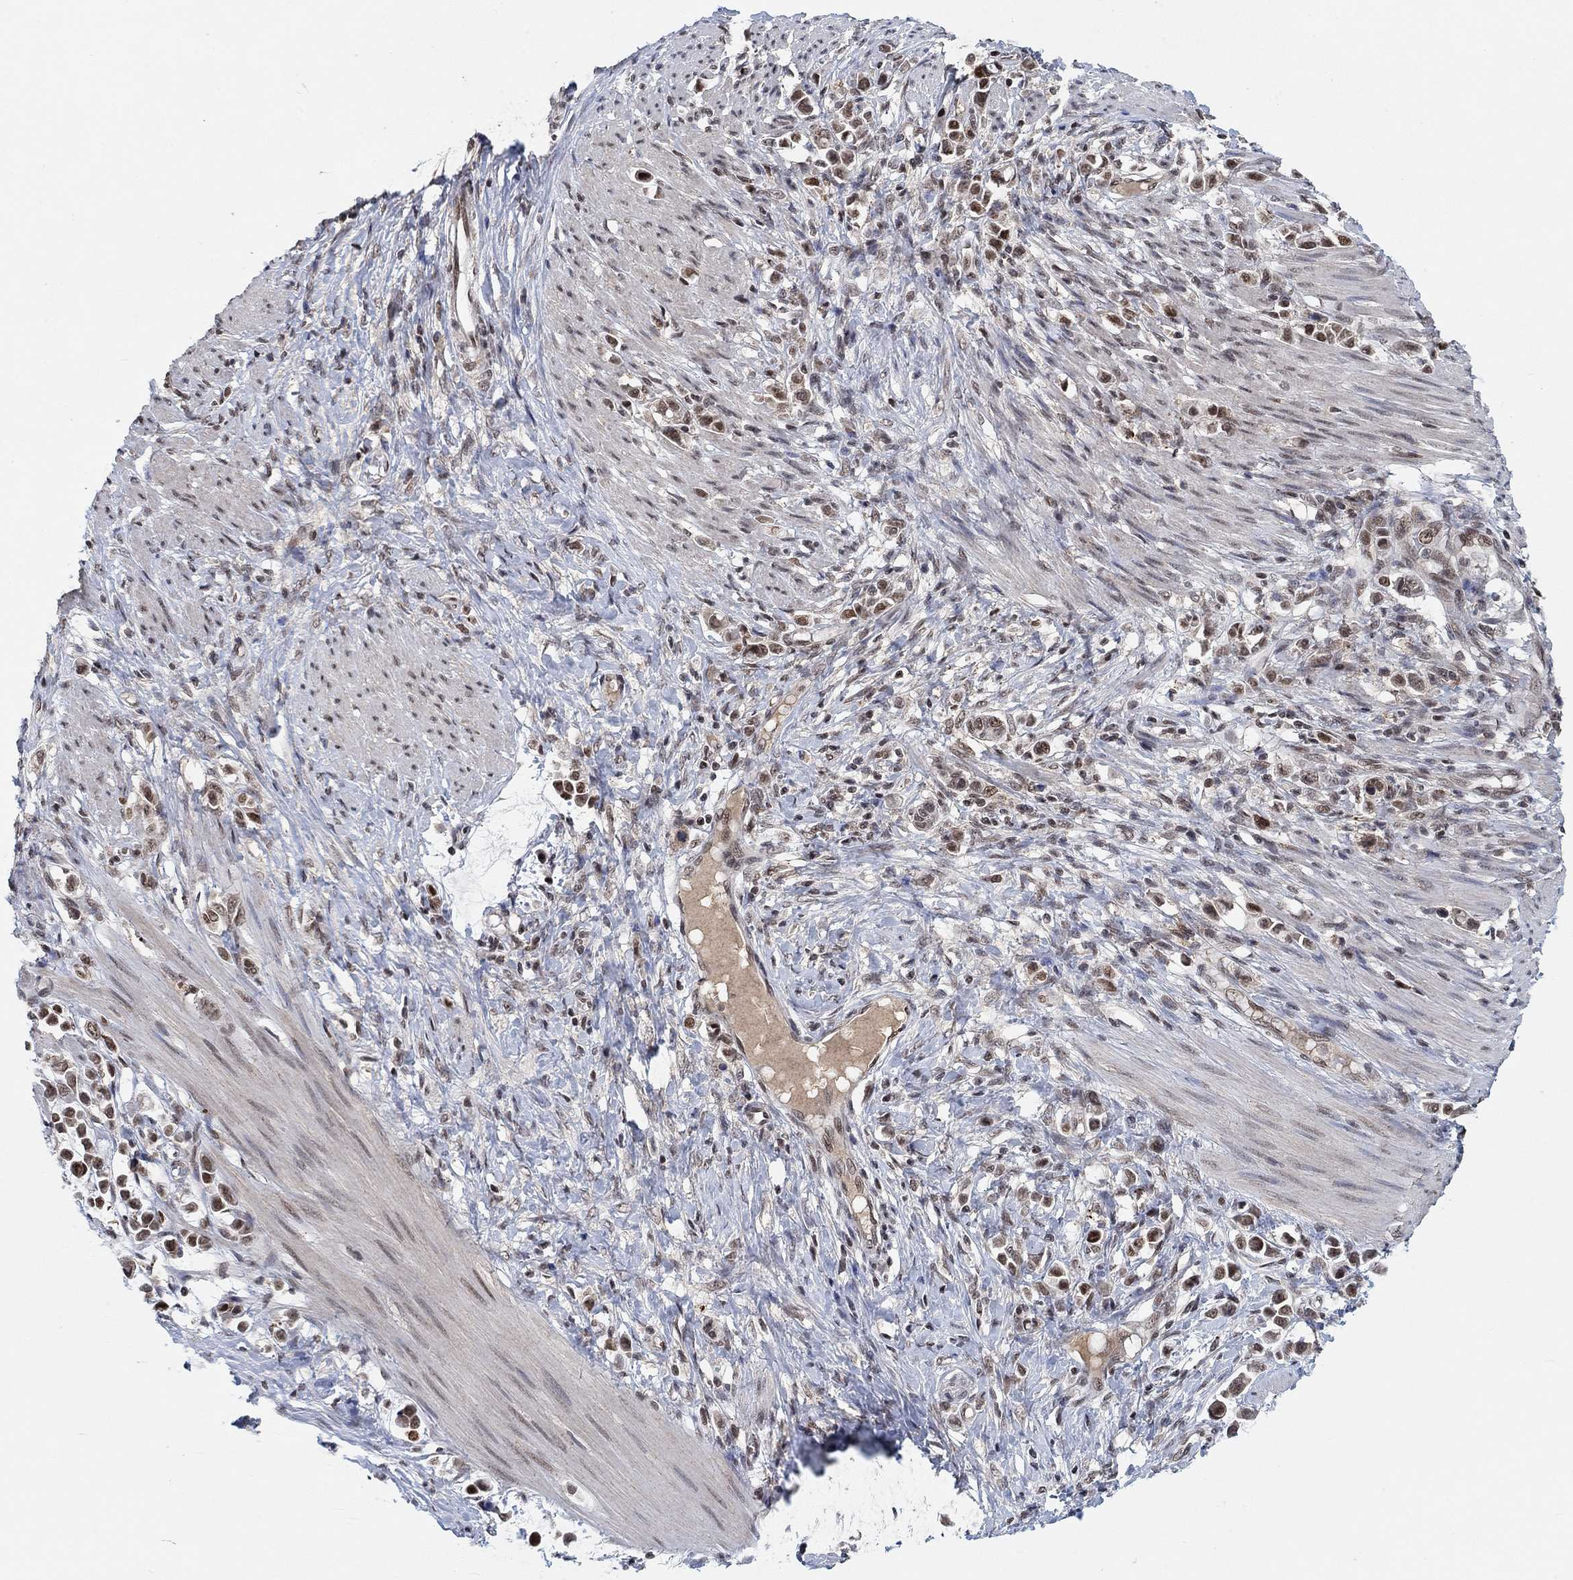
{"staining": {"intensity": "moderate", "quantity": "25%-75%", "location": "nuclear"}, "tissue": "stomach cancer", "cell_type": "Tumor cells", "image_type": "cancer", "snomed": [{"axis": "morphology", "description": "Adenocarcinoma, NOS"}, {"axis": "topography", "description": "Stomach"}], "caption": "A high-resolution histopathology image shows IHC staining of stomach cancer (adenocarcinoma), which exhibits moderate nuclear staining in approximately 25%-75% of tumor cells.", "gene": "THAP8", "patient": {"sex": "male", "age": 82}}